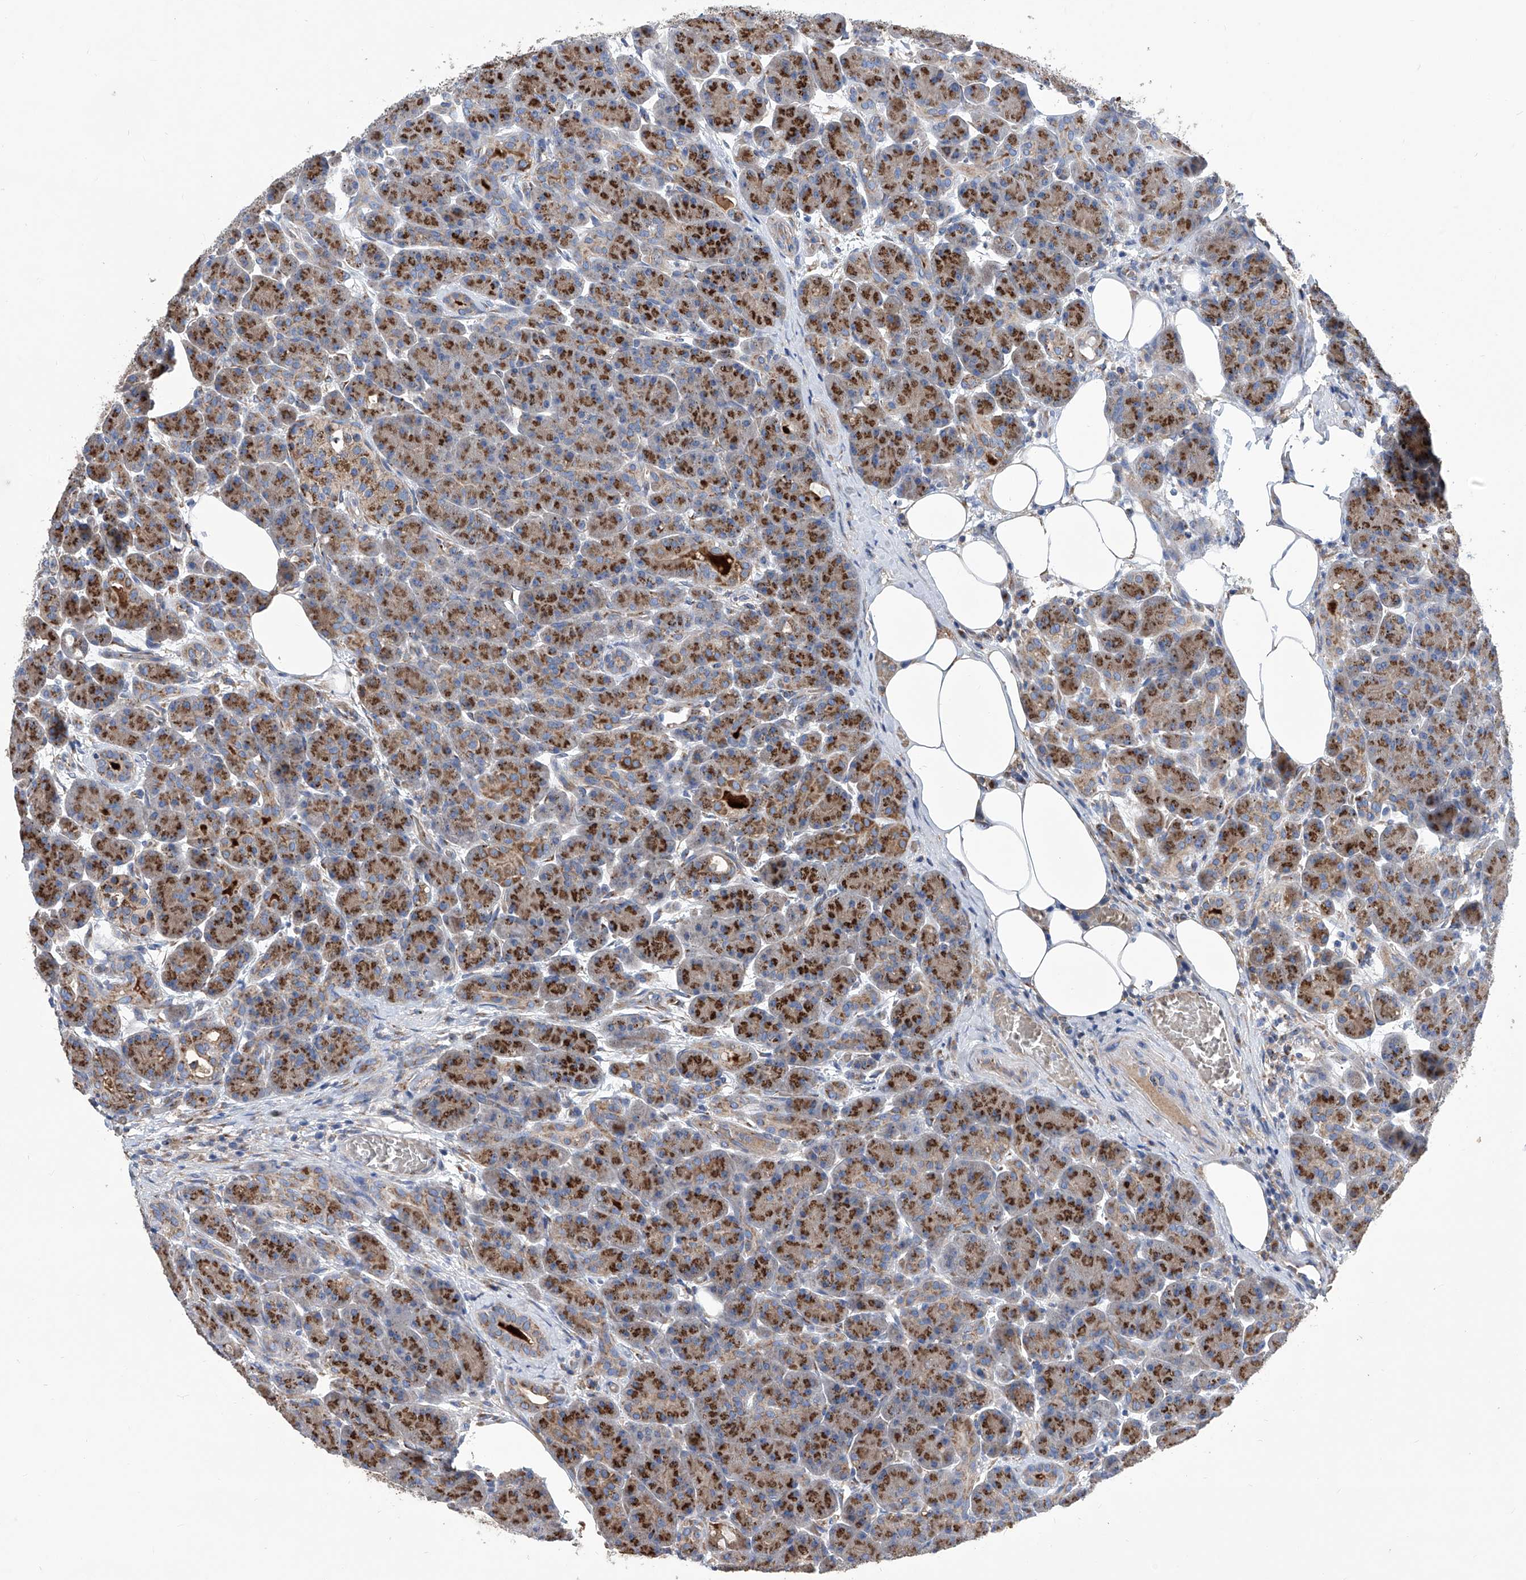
{"staining": {"intensity": "moderate", "quantity": ">75%", "location": "cytoplasmic/membranous"}, "tissue": "pancreas", "cell_type": "Exocrine glandular cells", "image_type": "normal", "snomed": [{"axis": "morphology", "description": "Normal tissue, NOS"}, {"axis": "topography", "description": "Pancreas"}], "caption": "This image shows immunohistochemistry (IHC) staining of benign human pancreas, with medium moderate cytoplasmic/membranous expression in approximately >75% of exocrine glandular cells.", "gene": "TJAP1", "patient": {"sex": "male", "age": 63}}